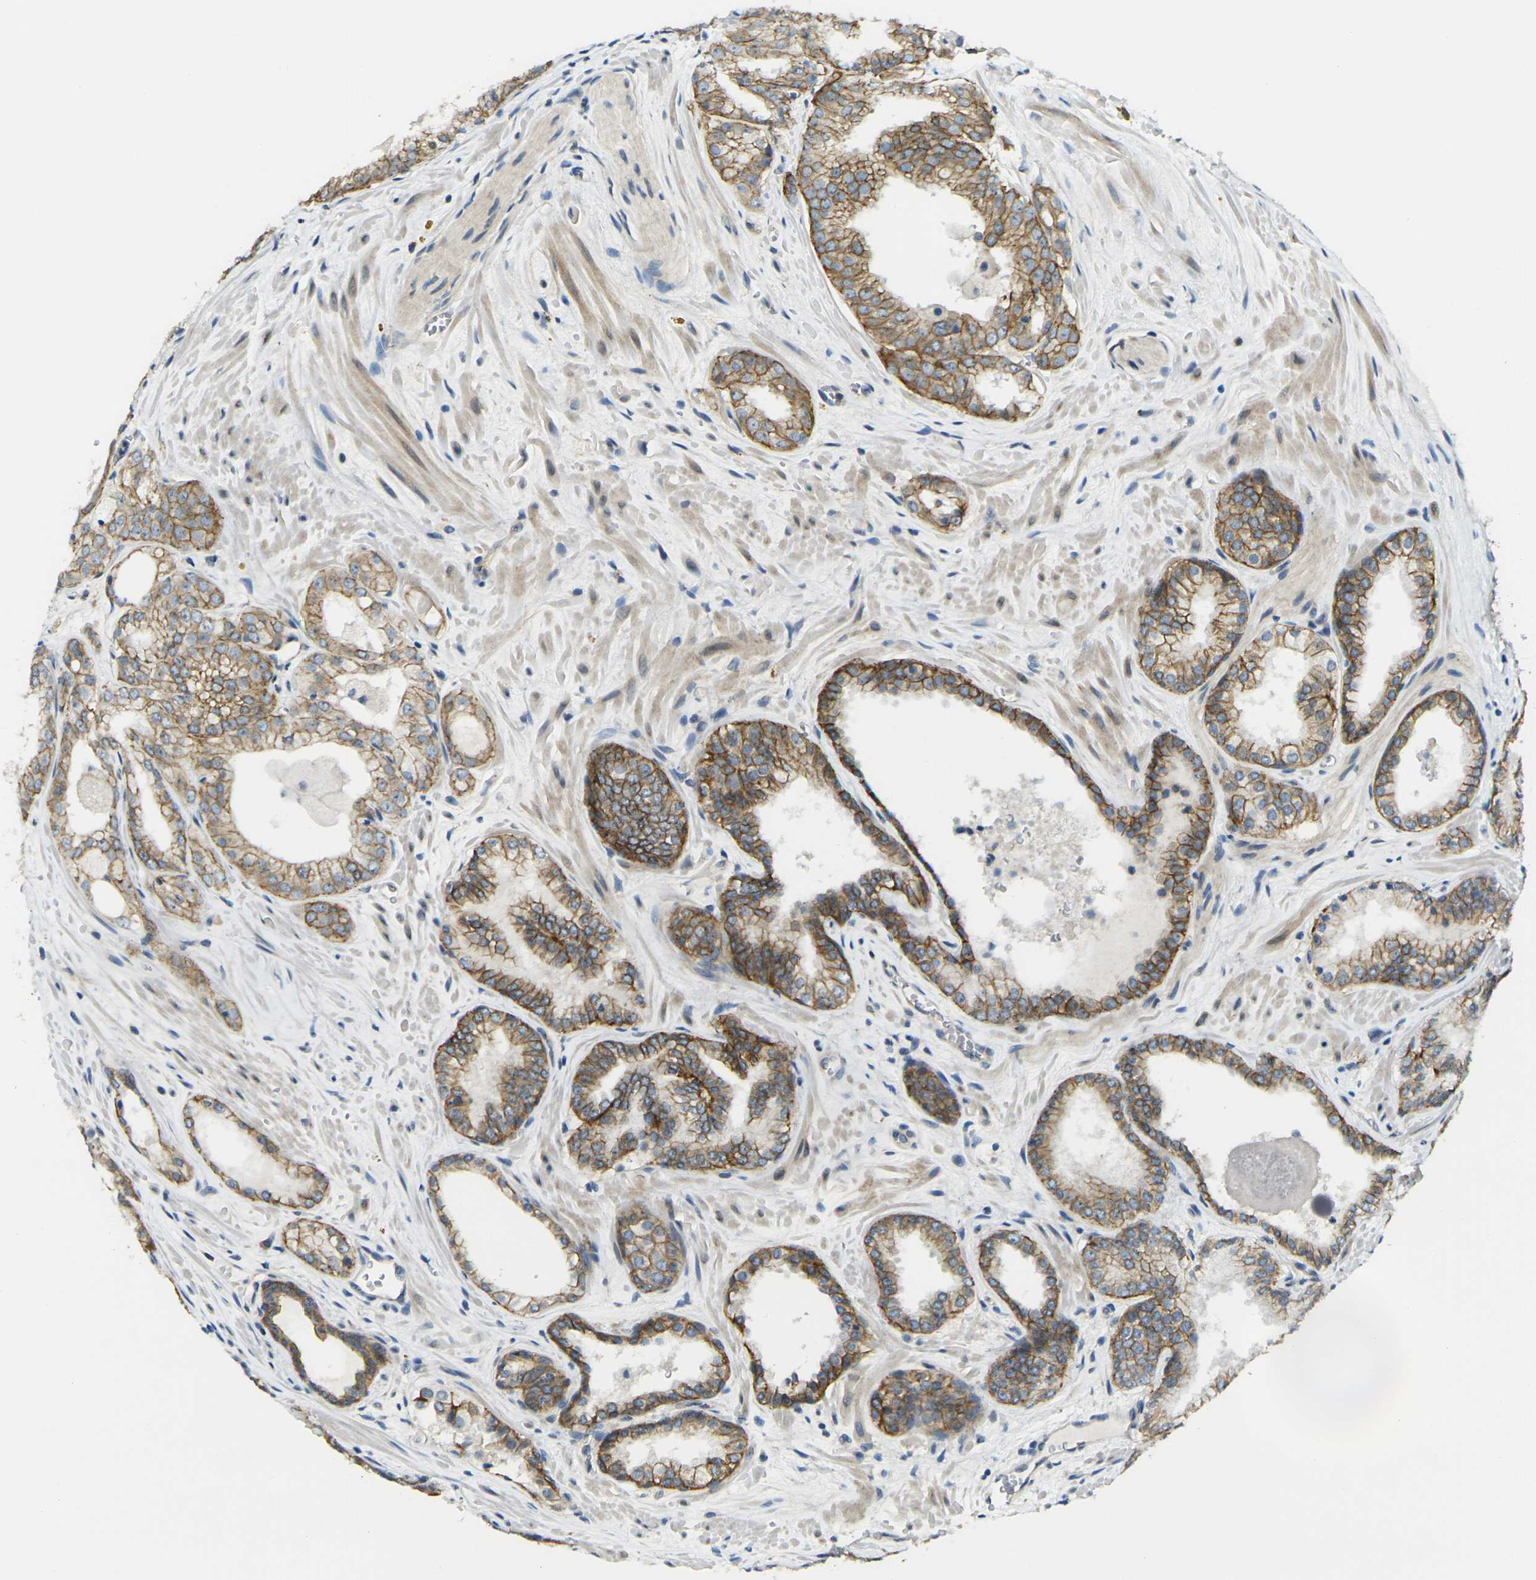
{"staining": {"intensity": "moderate", "quantity": ">75%", "location": "cytoplasmic/membranous"}, "tissue": "prostate cancer", "cell_type": "Tumor cells", "image_type": "cancer", "snomed": [{"axis": "morphology", "description": "Adenocarcinoma, Low grade"}, {"axis": "topography", "description": "Prostate"}], "caption": "A medium amount of moderate cytoplasmic/membranous expression is identified in about >75% of tumor cells in low-grade adenocarcinoma (prostate) tissue. (brown staining indicates protein expression, while blue staining denotes nuclei).", "gene": "RHBDD1", "patient": {"sex": "male", "age": 60}}